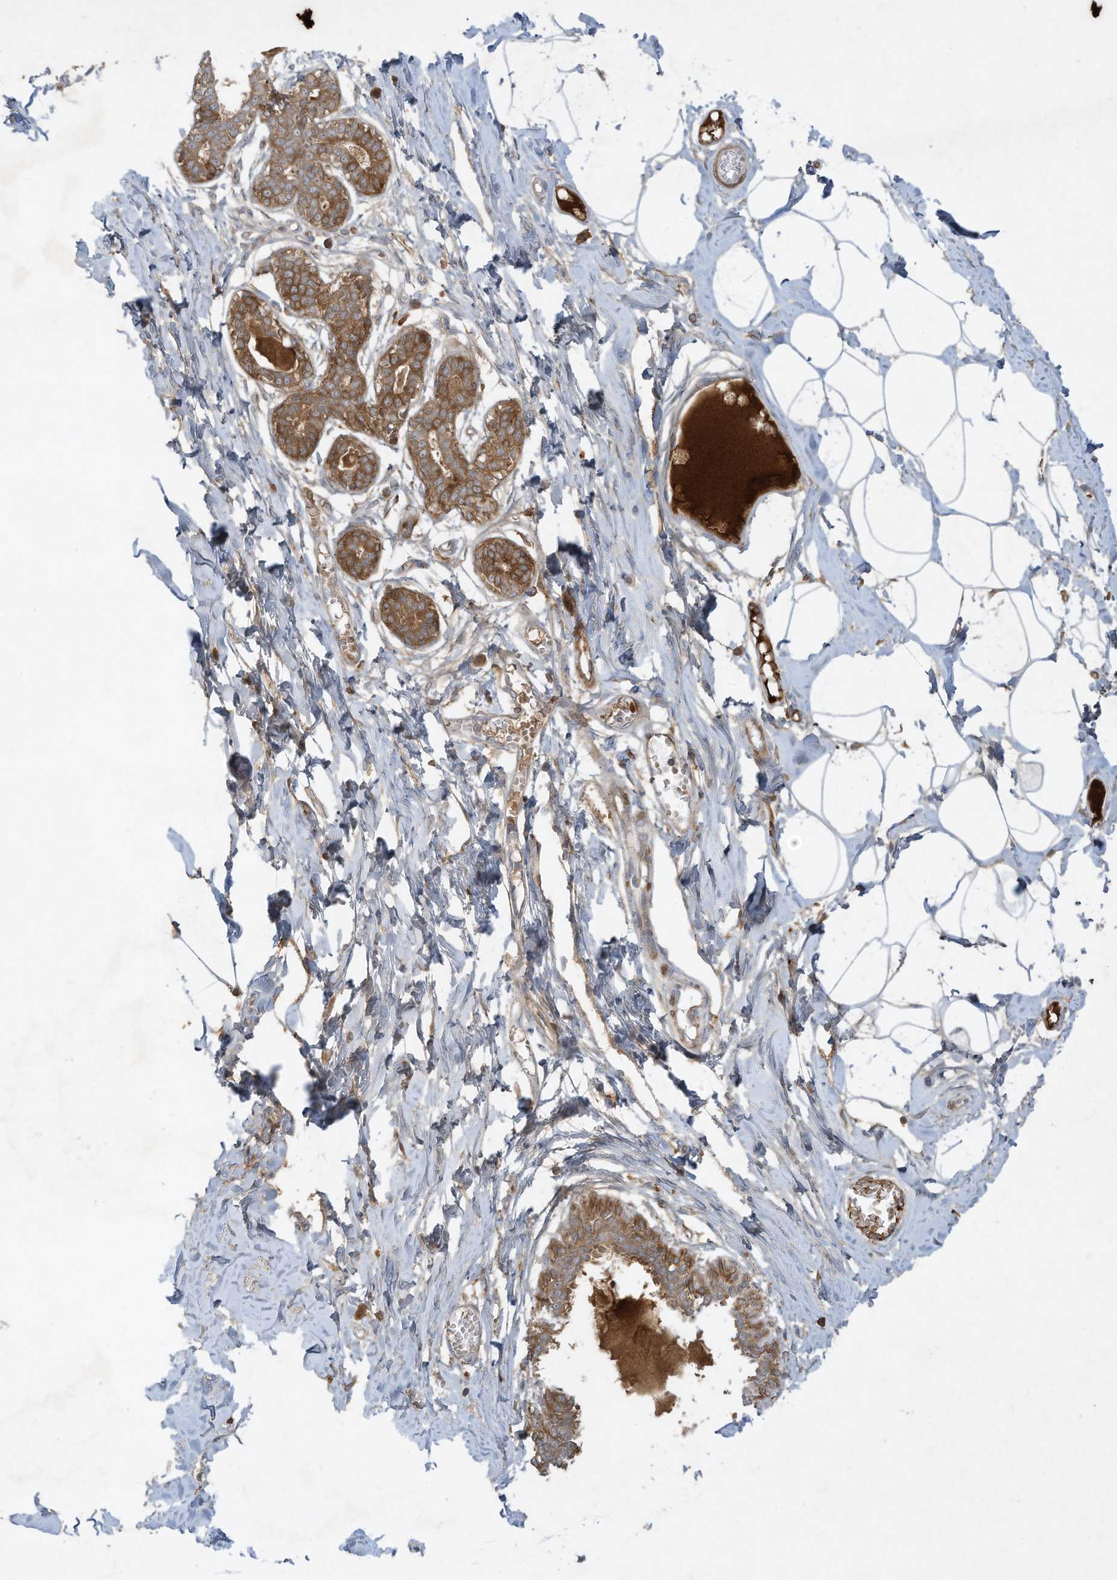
{"staining": {"intensity": "weak", "quantity": "25%-75%", "location": "cytoplasmic/membranous"}, "tissue": "breast", "cell_type": "Adipocytes", "image_type": "normal", "snomed": [{"axis": "morphology", "description": "Normal tissue, NOS"}, {"axis": "topography", "description": "Breast"}], "caption": "Immunohistochemical staining of benign breast demonstrates 25%-75% levels of weak cytoplasmic/membranous protein staining in approximately 25%-75% of adipocytes.", "gene": "FETUB", "patient": {"sex": "female", "age": 27}}